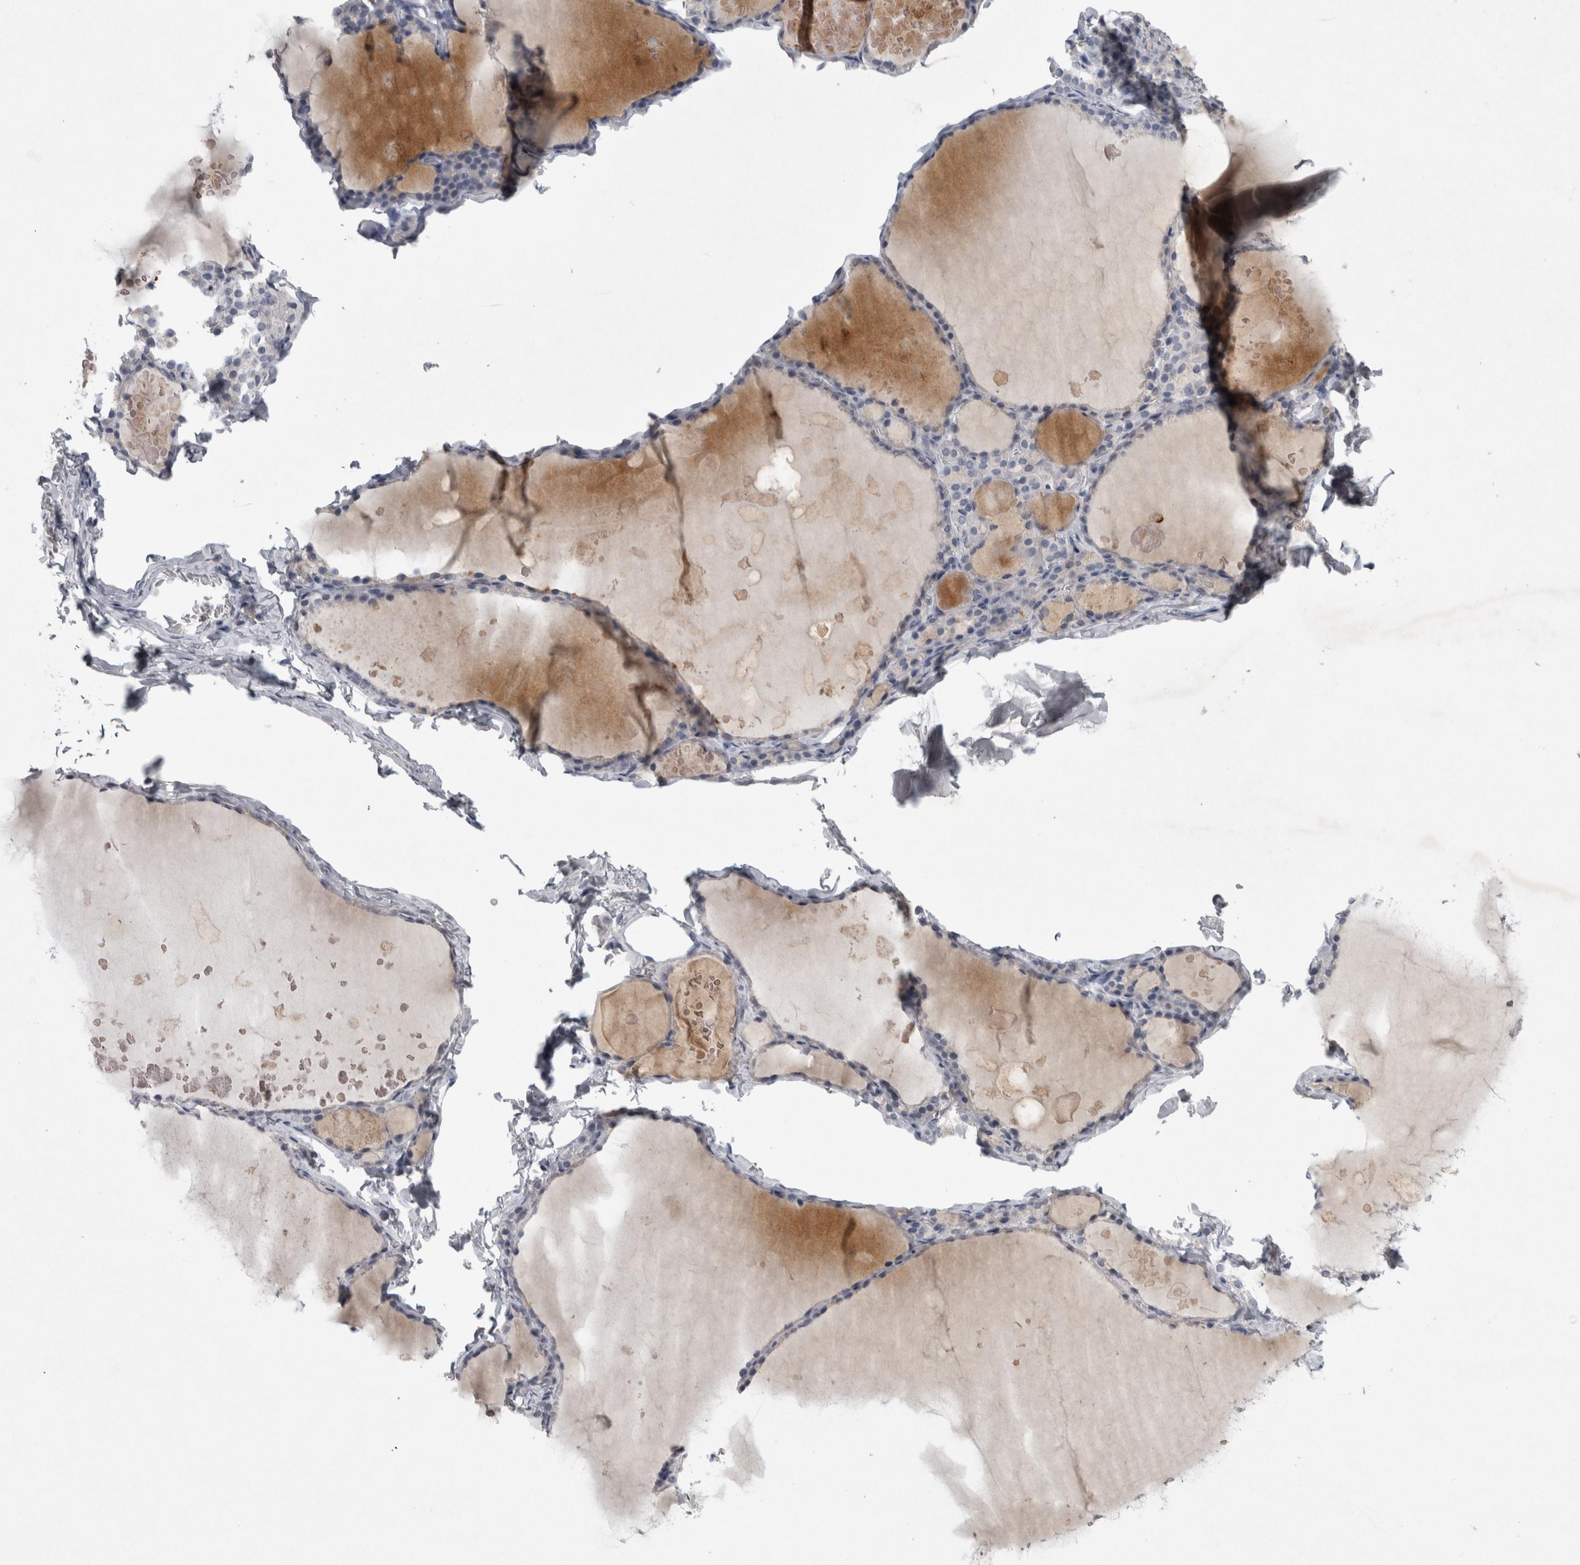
{"staining": {"intensity": "negative", "quantity": "none", "location": "none"}, "tissue": "thyroid gland", "cell_type": "Glandular cells", "image_type": "normal", "snomed": [{"axis": "morphology", "description": "Normal tissue, NOS"}, {"axis": "topography", "description": "Thyroid gland"}], "caption": "Immunohistochemical staining of normal thyroid gland demonstrates no significant positivity in glandular cells. The staining is performed using DAB brown chromogen with nuclei counter-stained in using hematoxylin.", "gene": "ENPP7", "patient": {"sex": "male", "age": 56}}